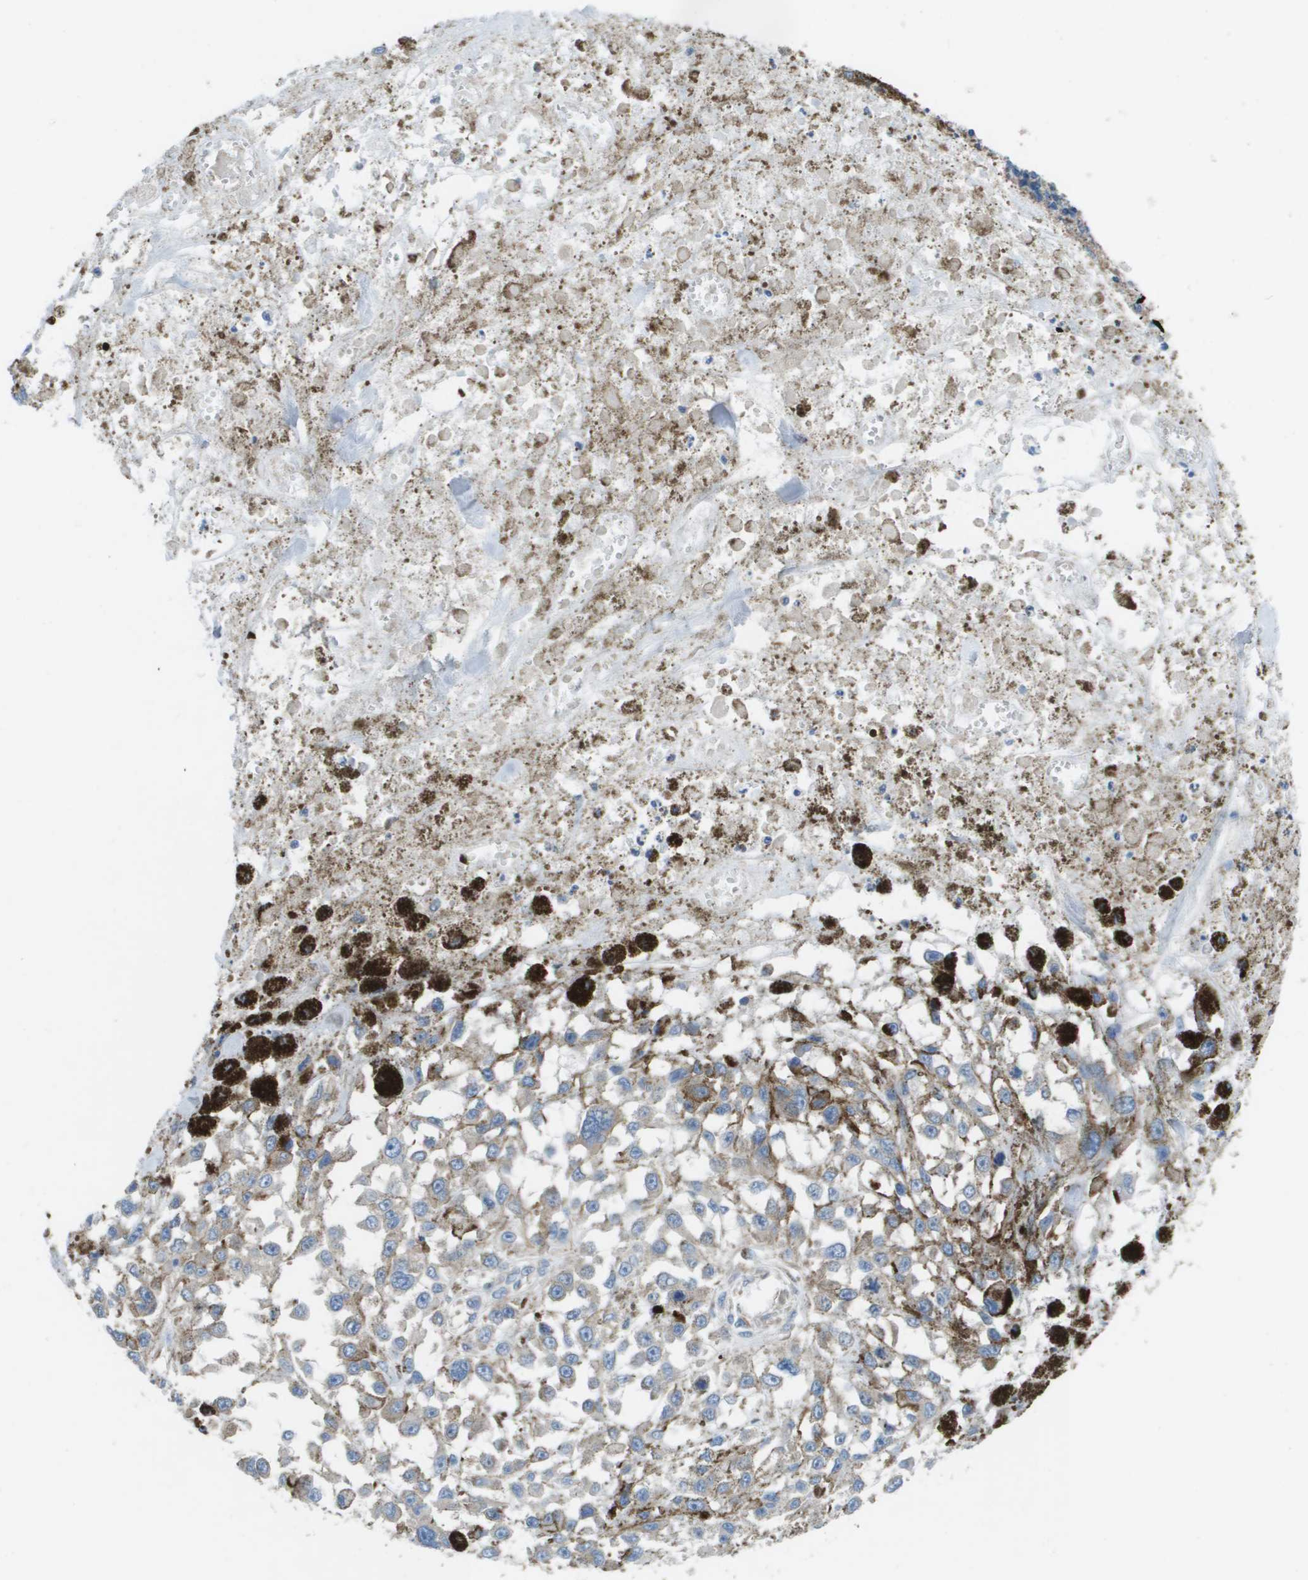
{"staining": {"intensity": "weak", "quantity": "<25%", "location": "cytoplasmic/membranous"}, "tissue": "melanoma", "cell_type": "Tumor cells", "image_type": "cancer", "snomed": [{"axis": "morphology", "description": "Malignant melanoma, Metastatic site"}, {"axis": "topography", "description": "Lymph node"}], "caption": "This is a image of immunohistochemistry (IHC) staining of melanoma, which shows no staining in tumor cells.", "gene": "CLCN2", "patient": {"sex": "male", "age": 59}}